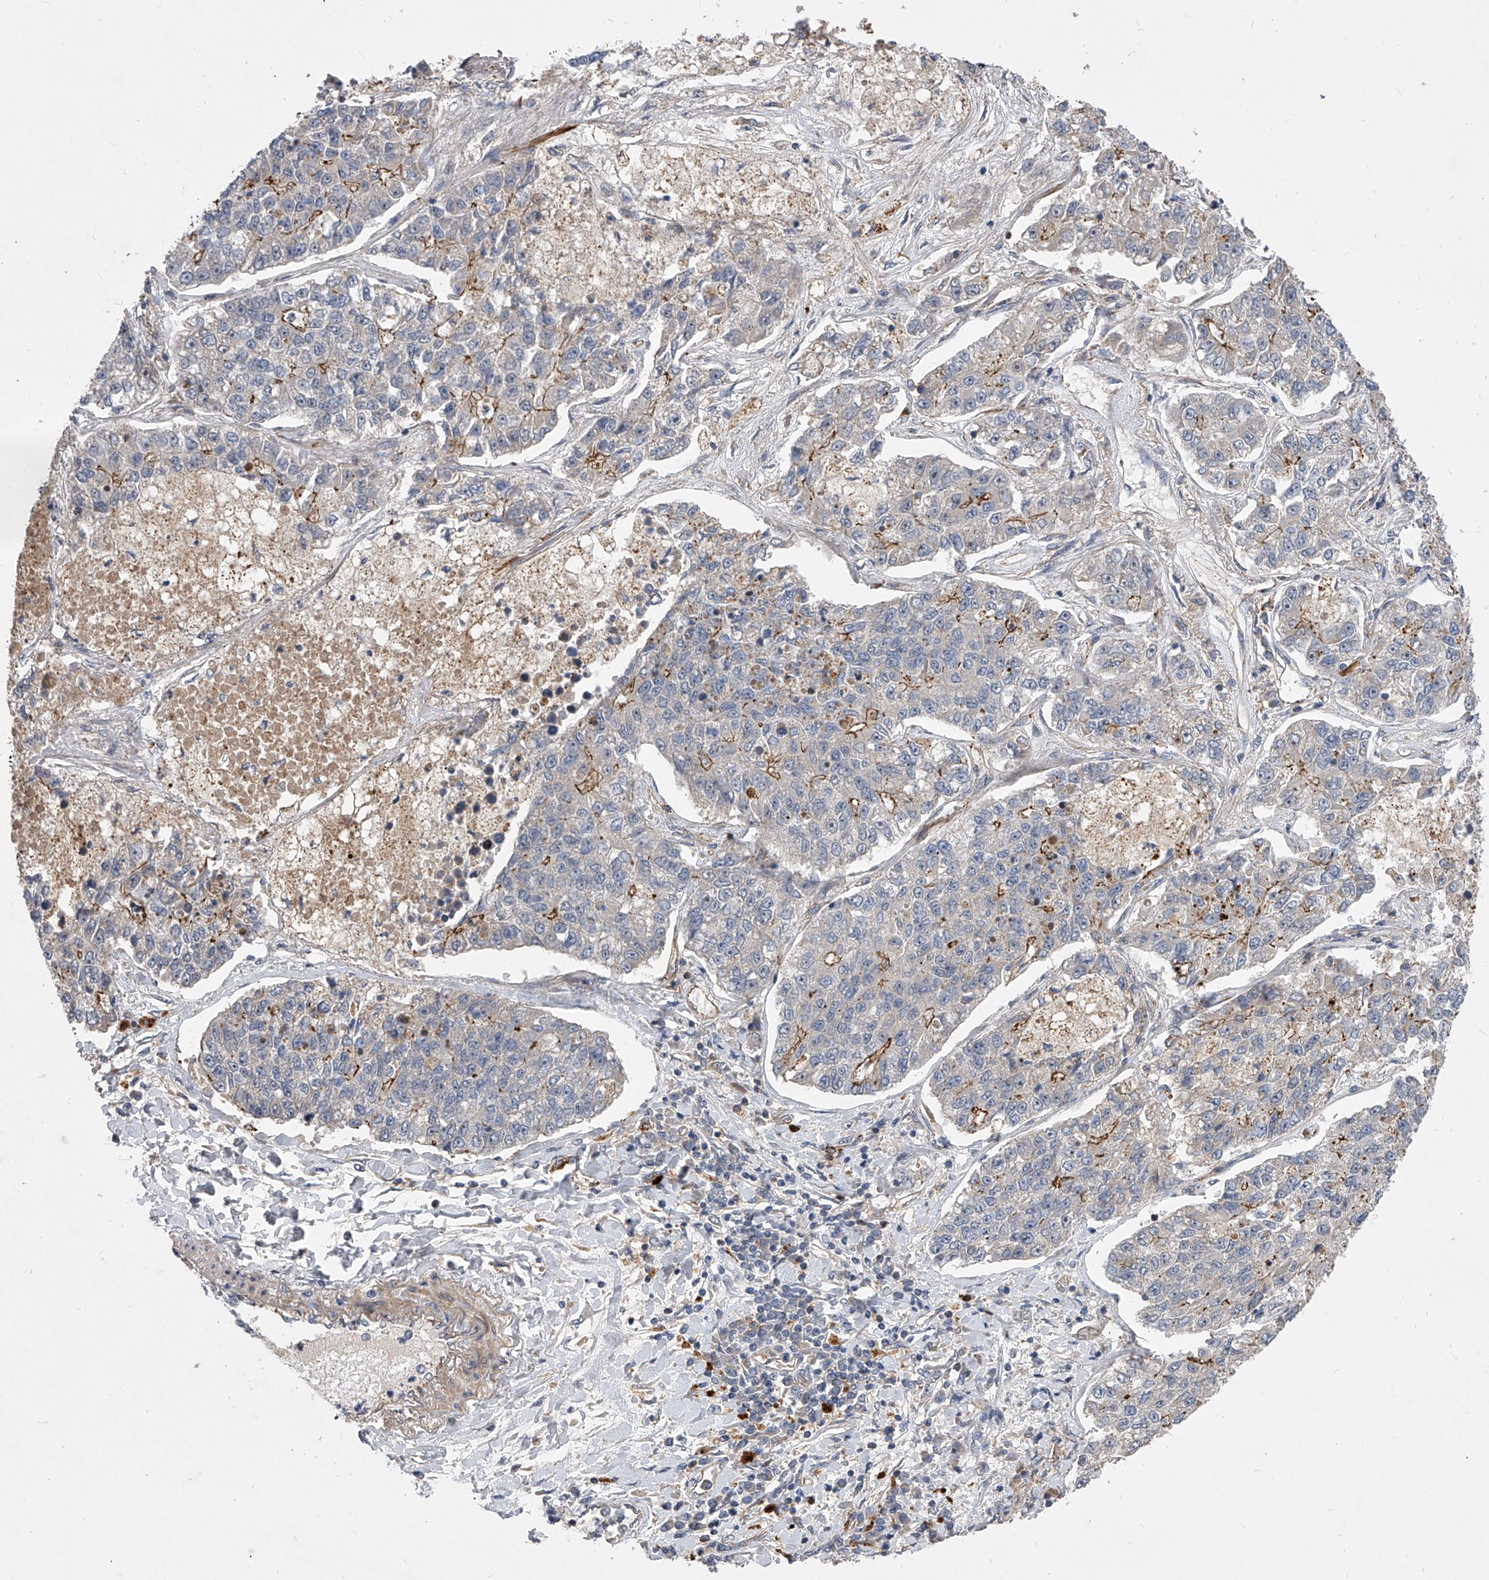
{"staining": {"intensity": "moderate", "quantity": "<25%", "location": "cytoplasmic/membranous"}, "tissue": "lung cancer", "cell_type": "Tumor cells", "image_type": "cancer", "snomed": [{"axis": "morphology", "description": "Adenocarcinoma, NOS"}, {"axis": "topography", "description": "Lung"}], "caption": "Human lung cancer (adenocarcinoma) stained for a protein (brown) shows moderate cytoplasmic/membranous positive positivity in about <25% of tumor cells.", "gene": "MINDY4", "patient": {"sex": "male", "age": 49}}